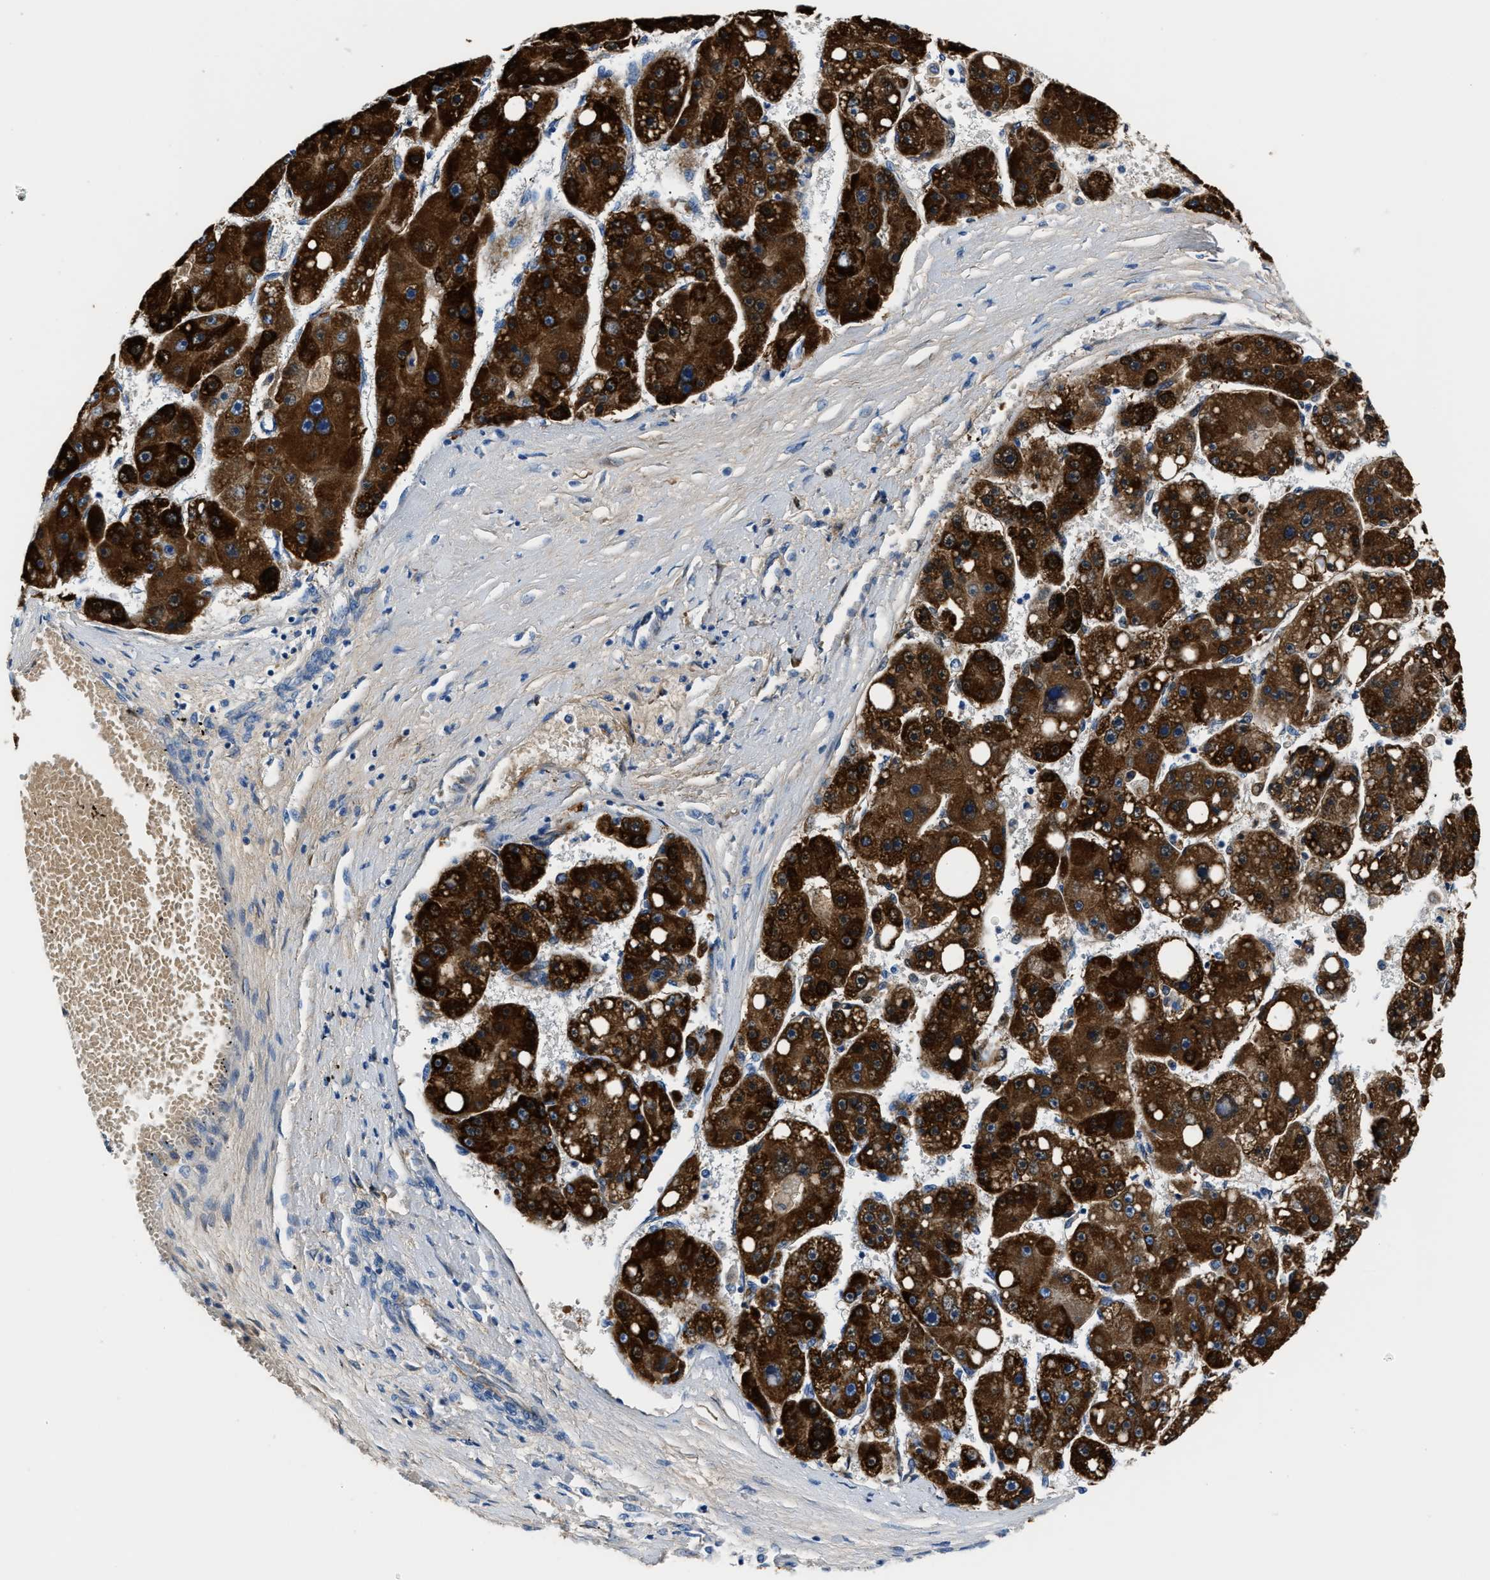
{"staining": {"intensity": "strong", "quantity": ">75%", "location": "cytoplasmic/membranous"}, "tissue": "liver cancer", "cell_type": "Tumor cells", "image_type": "cancer", "snomed": [{"axis": "morphology", "description": "Carcinoma, Hepatocellular, NOS"}, {"axis": "topography", "description": "Liver"}], "caption": "Brown immunohistochemical staining in human liver cancer displays strong cytoplasmic/membranous staining in approximately >75% of tumor cells.", "gene": "AMACR", "patient": {"sex": "female", "age": 61}}